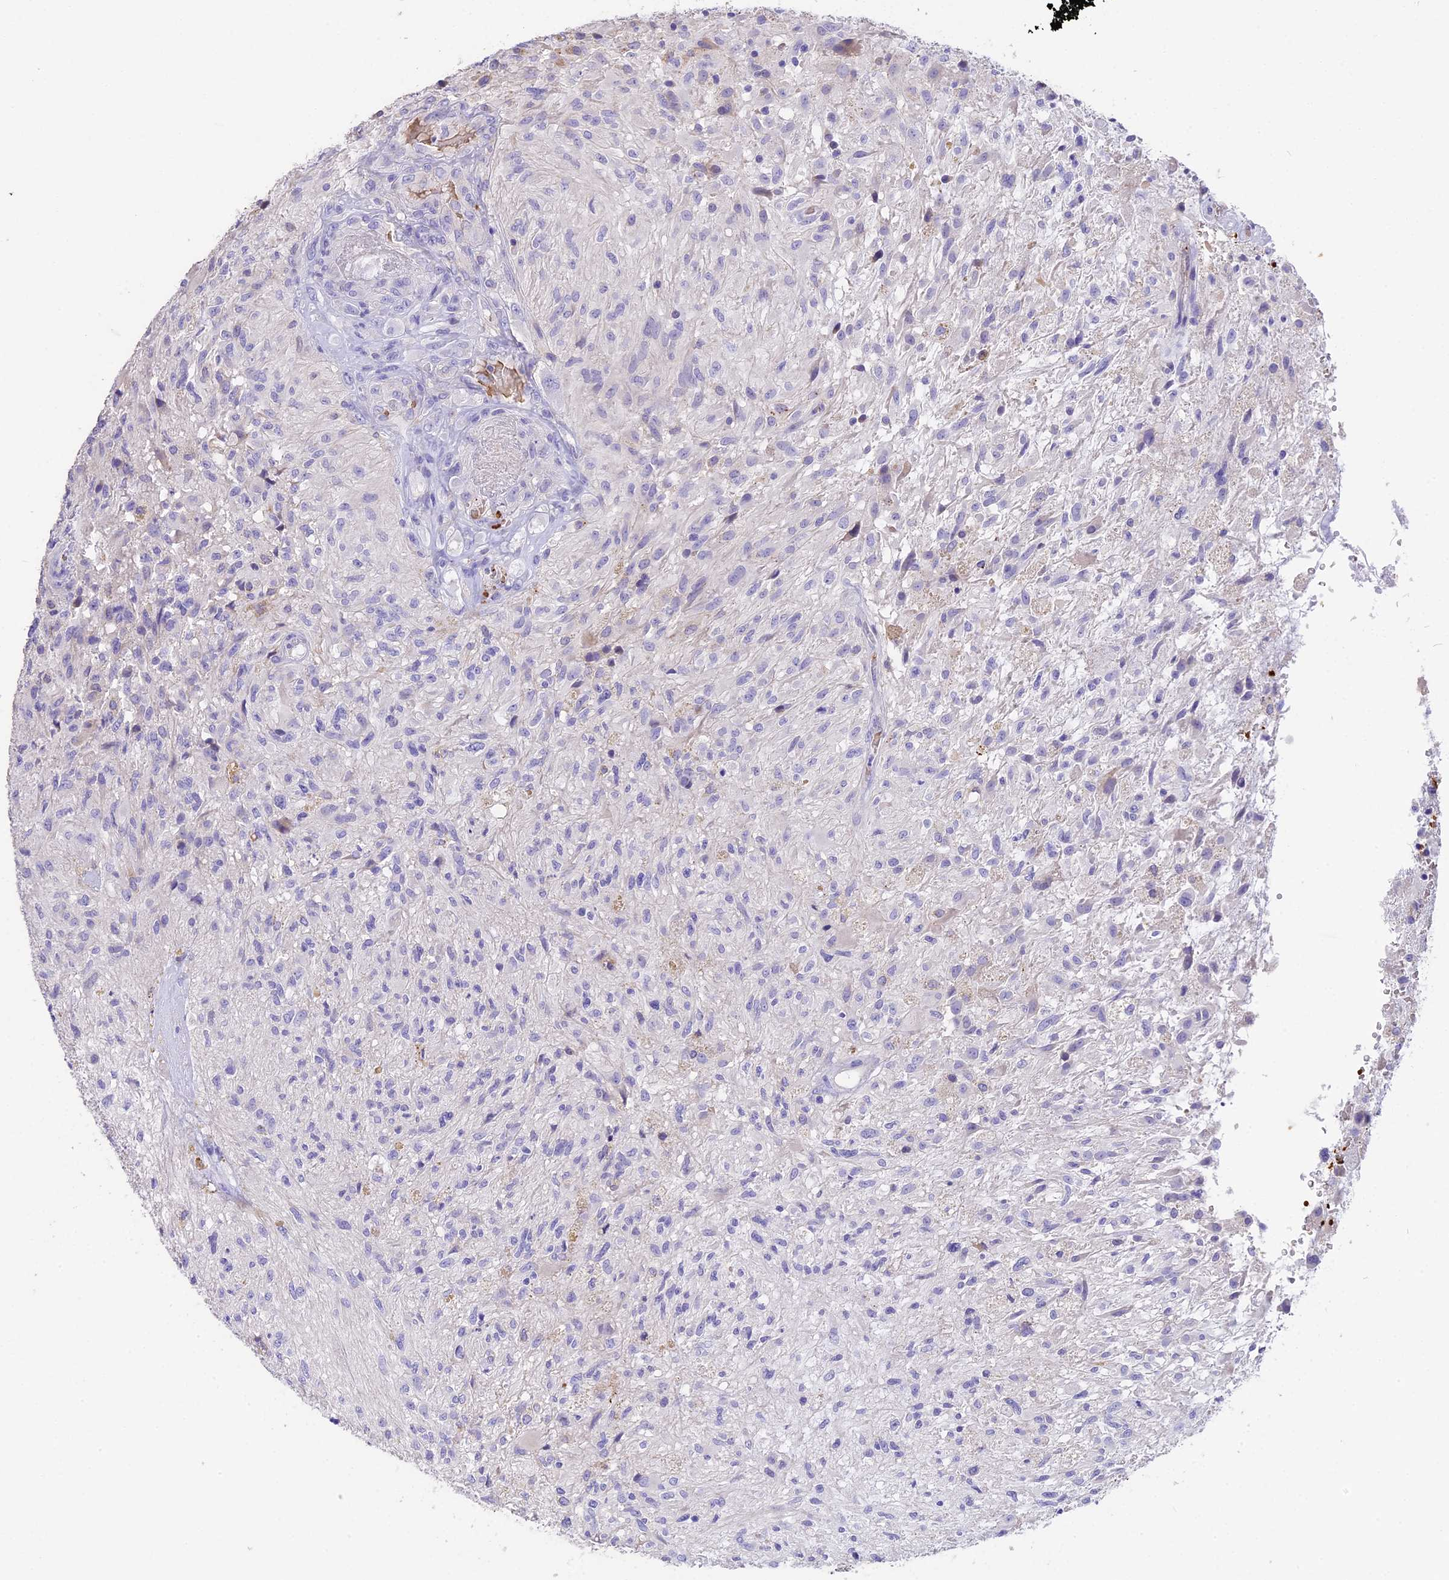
{"staining": {"intensity": "negative", "quantity": "none", "location": "none"}, "tissue": "glioma", "cell_type": "Tumor cells", "image_type": "cancer", "snomed": [{"axis": "morphology", "description": "Glioma, malignant, High grade"}, {"axis": "topography", "description": "Brain"}], "caption": "High magnification brightfield microscopy of glioma stained with DAB (3,3'-diaminobenzidine) (brown) and counterstained with hematoxylin (blue): tumor cells show no significant positivity.", "gene": "TNNC2", "patient": {"sex": "male", "age": 56}}